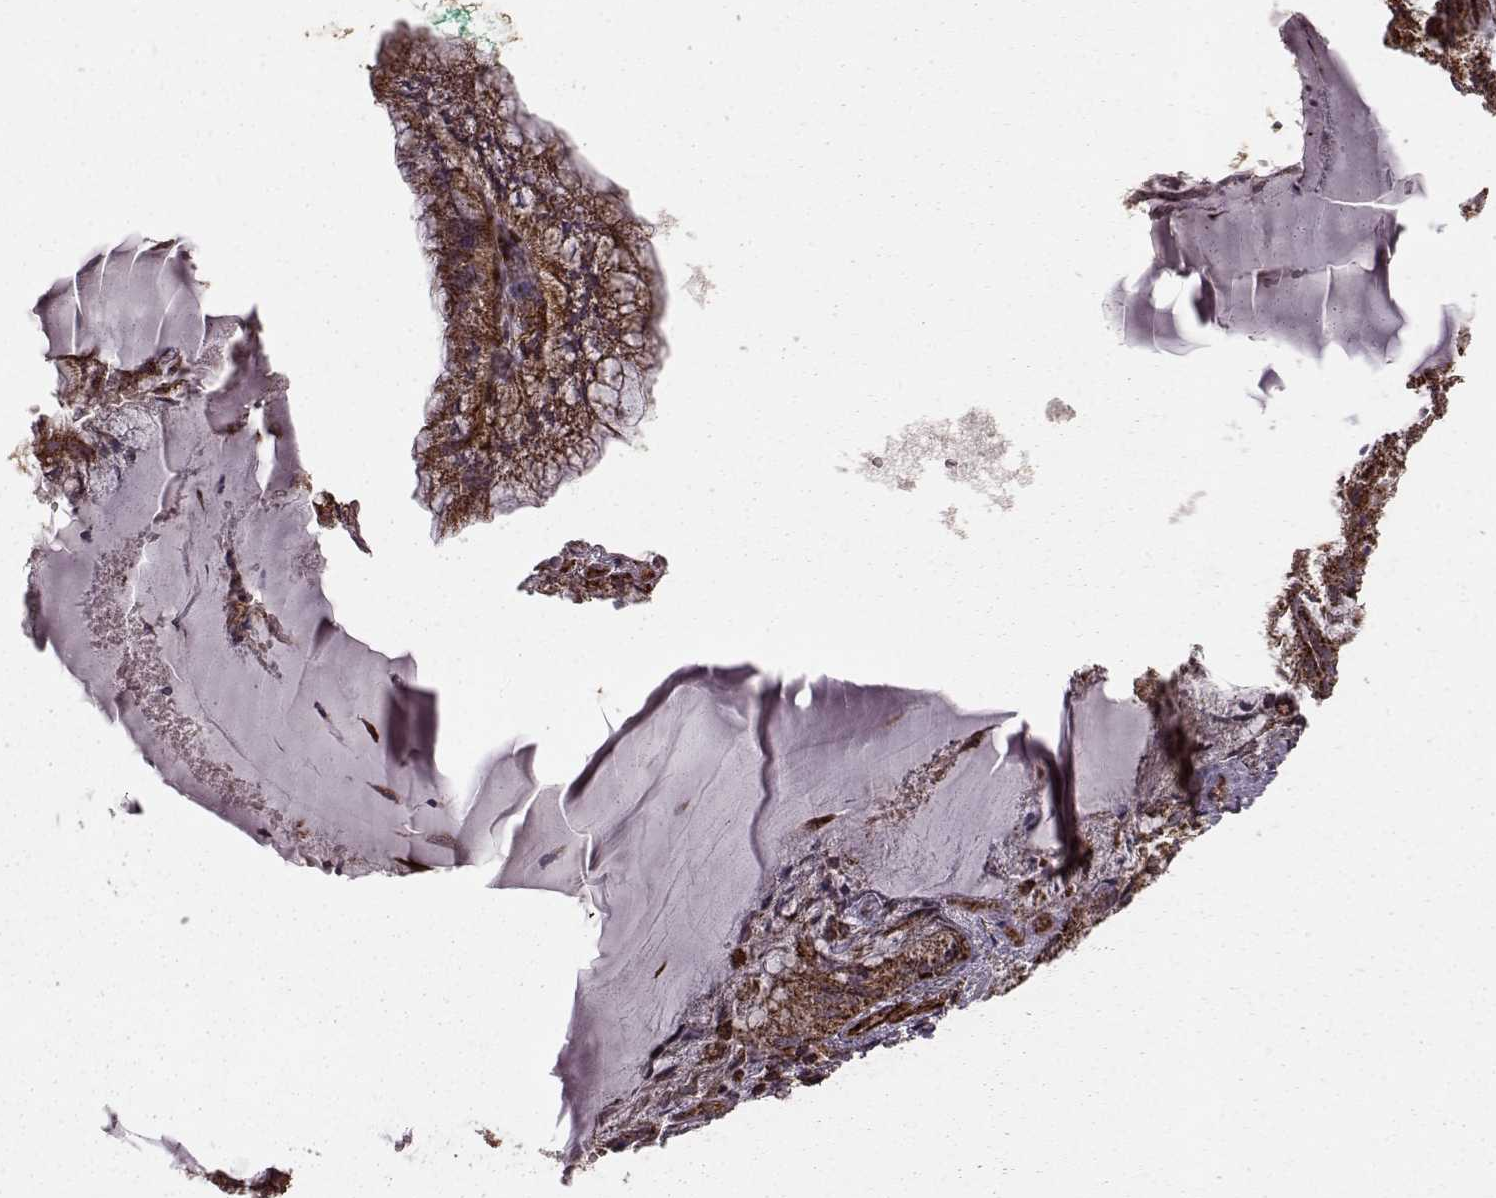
{"staining": {"intensity": "strong", "quantity": ">75%", "location": "cytoplasmic/membranous"}, "tissue": "endometrial cancer", "cell_type": "Tumor cells", "image_type": "cancer", "snomed": [{"axis": "morphology", "description": "Carcinoma, NOS"}, {"axis": "topography", "description": "Endometrium"}], "caption": "Protein expression analysis of endometrial carcinoma shows strong cytoplasmic/membranous positivity in approximately >75% of tumor cells.", "gene": "FXN", "patient": {"sex": "female", "age": 62}}